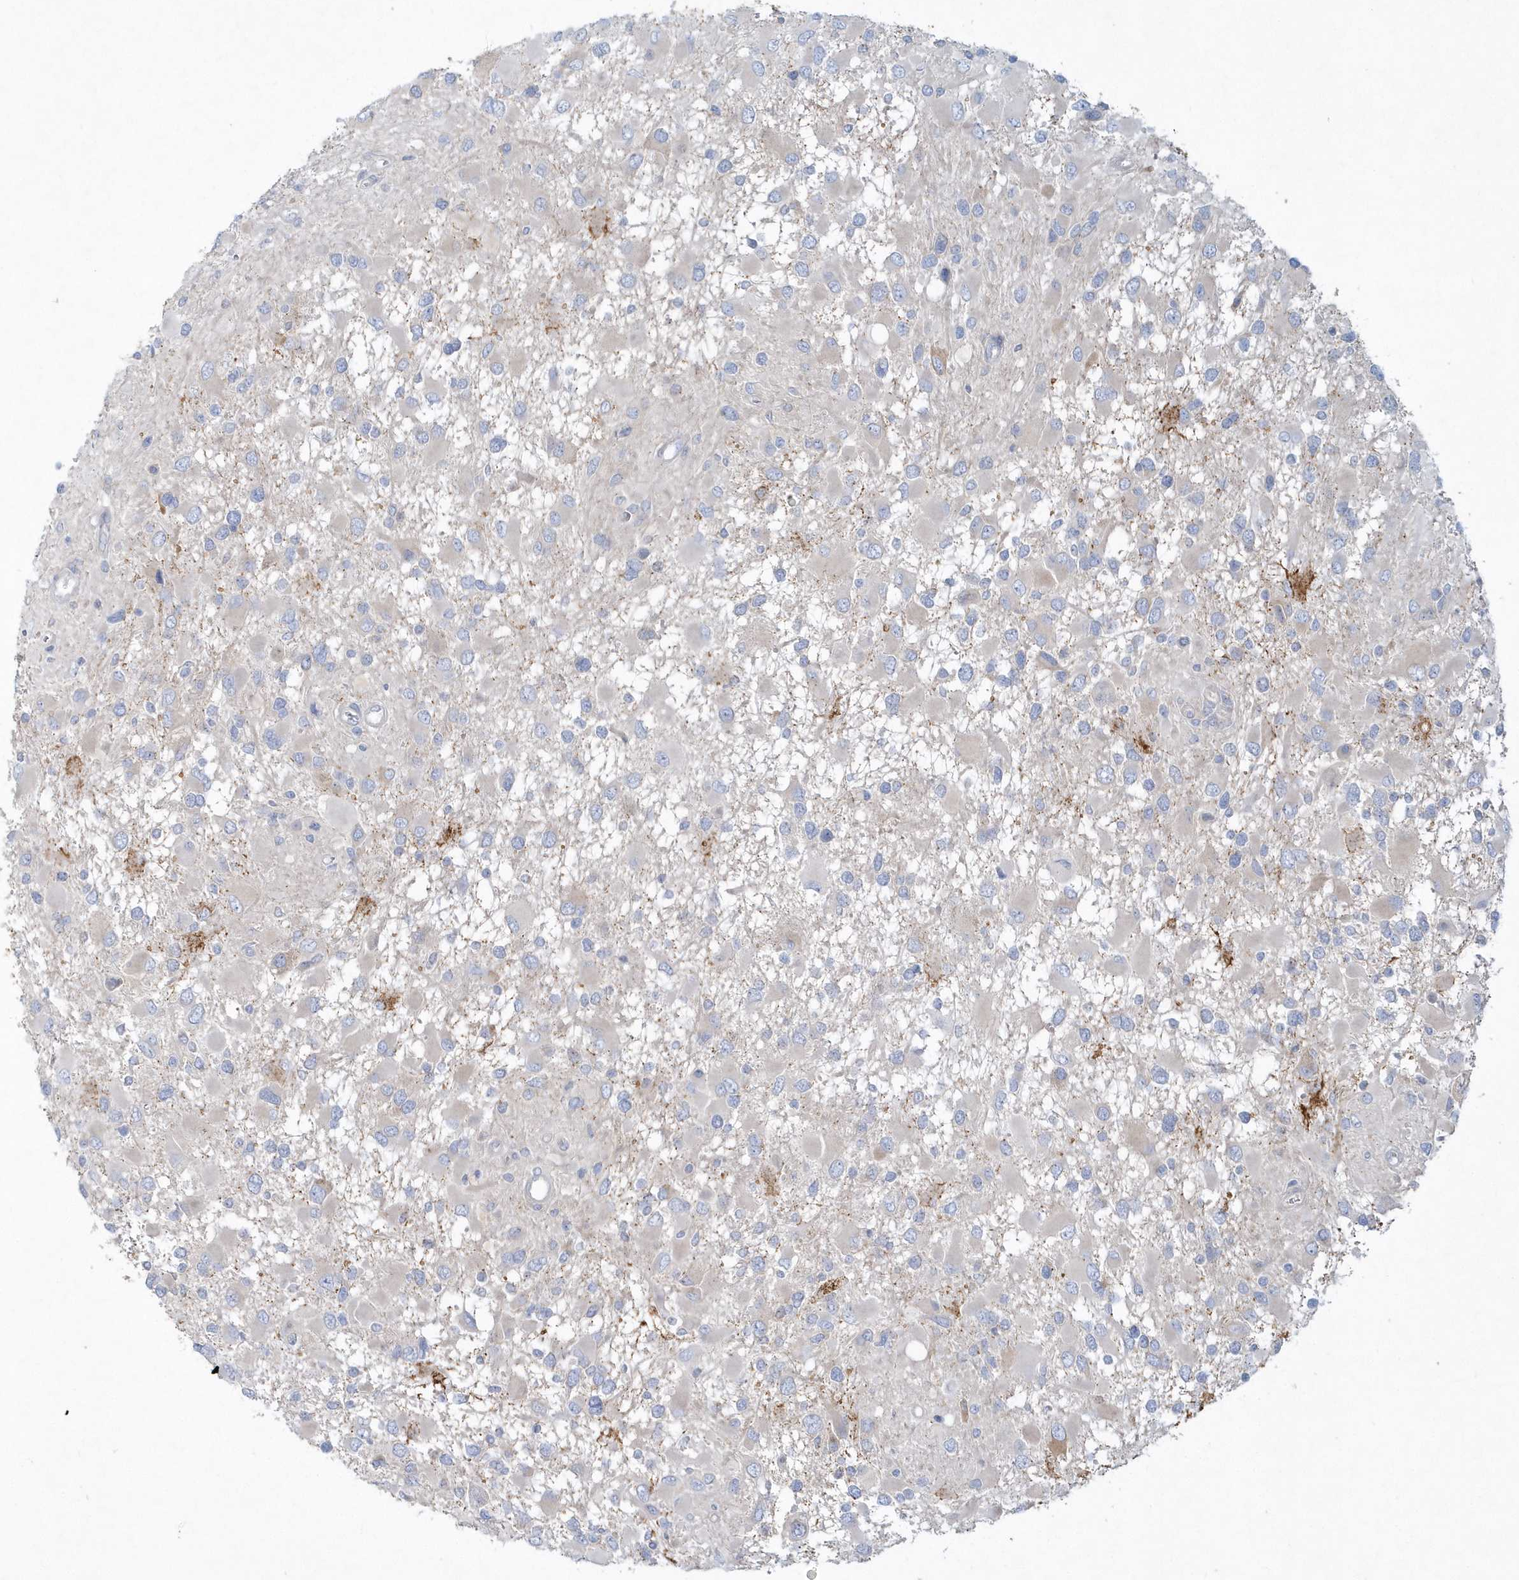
{"staining": {"intensity": "negative", "quantity": "none", "location": "none"}, "tissue": "glioma", "cell_type": "Tumor cells", "image_type": "cancer", "snomed": [{"axis": "morphology", "description": "Glioma, malignant, High grade"}, {"axis": "topography", "description": "Brain"}], "caption": "A high-resolution micrograph shows IHC staining of glioma, which demonstrates no significant positivity in tumor cells. (DAB (3,3'-diaminobenzidine) IHC with hematoxylin counter stain).", "gene": "DNAH1", "patient": {"sex": "male", "age": 53}}